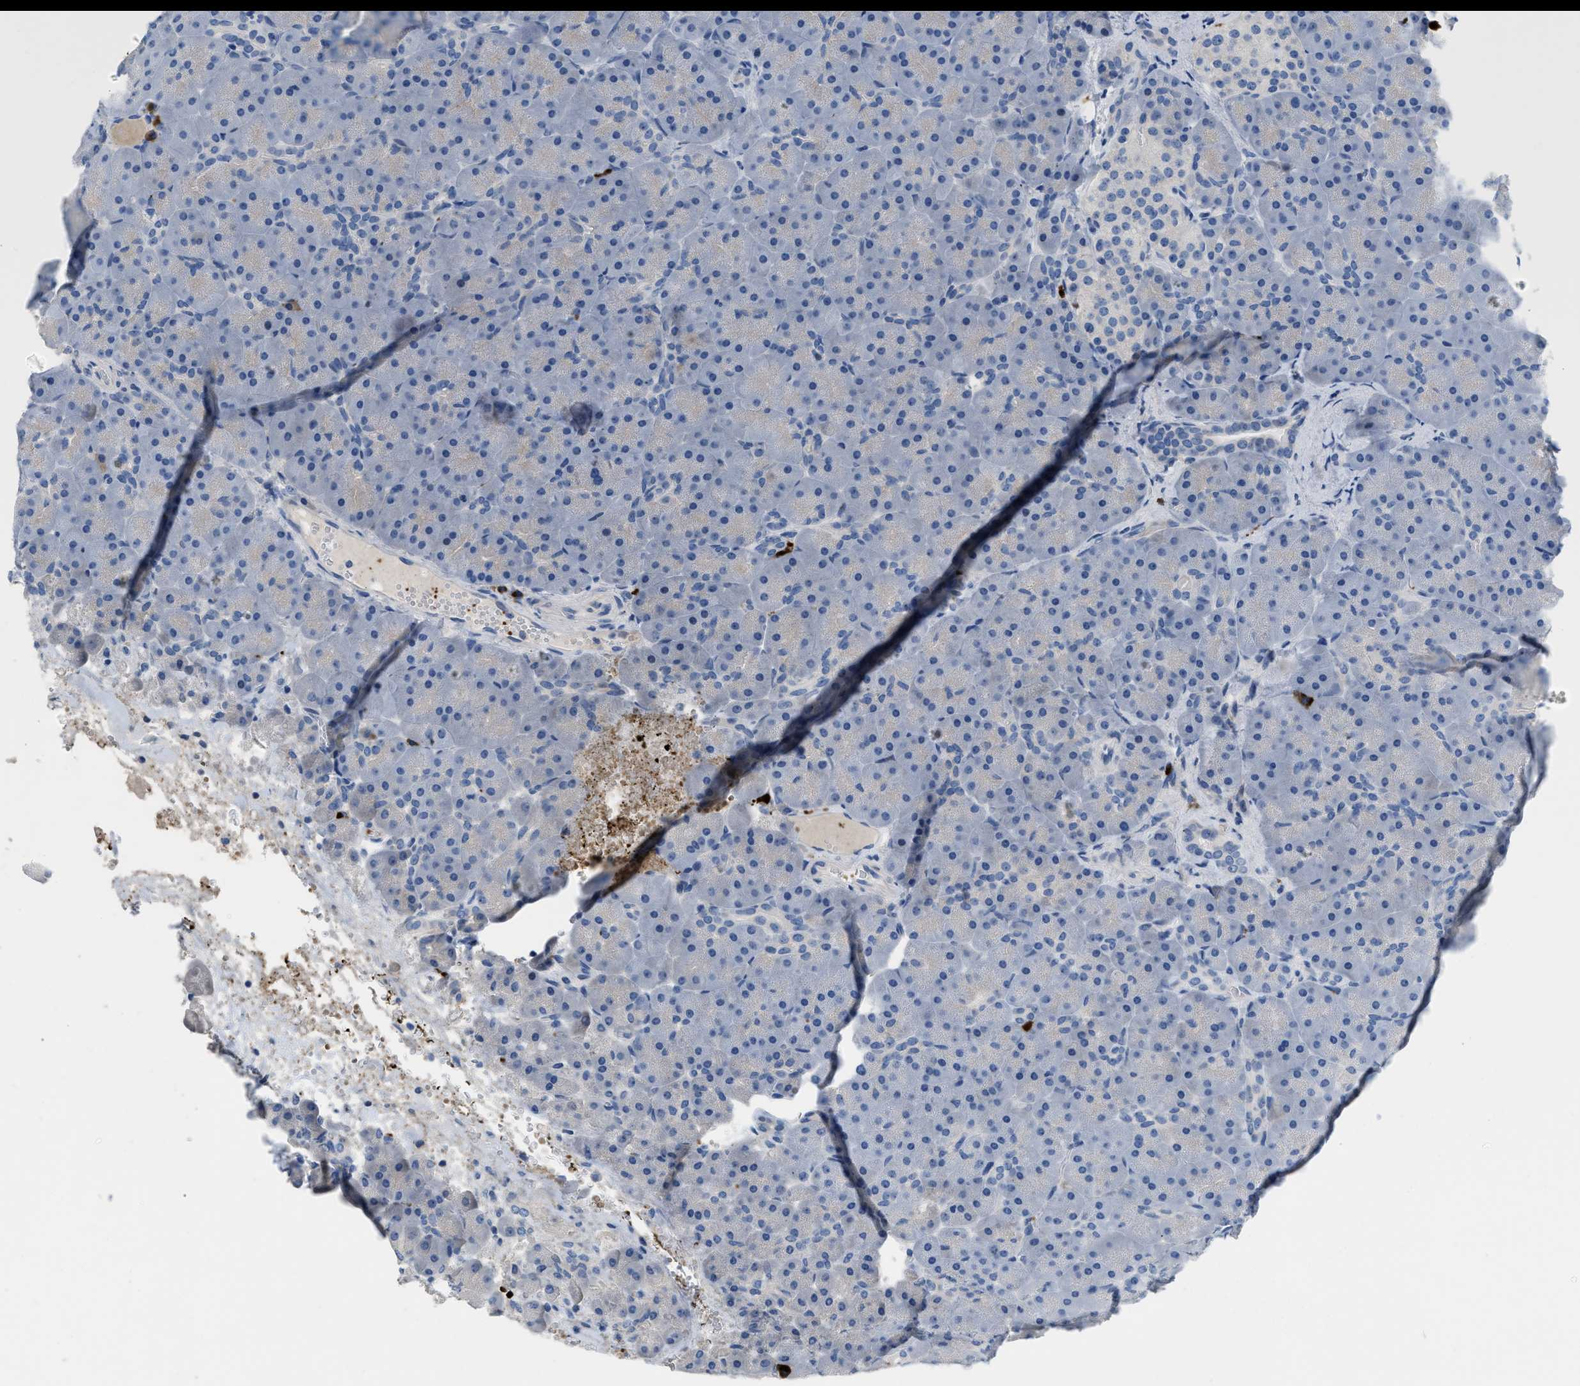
{"staining": {"intensity": "negative", "quantity": "none", "location": "none"}, "tissue": "pancreas", "cell_type": "Exocrine glandular cells", "image_type": "normal", "snomed": [{"axis": "morphology", "description": "Normal tissue, NOS"}, {"axis": "topography", "description": "Pancreas"}], "caption": "A histopathology image of pancreas stained for a protein demonstrates no brown staining in exocrine glandular cells.", "gene": "FGF18", "patient": {"sex": "male", "age": 66}}